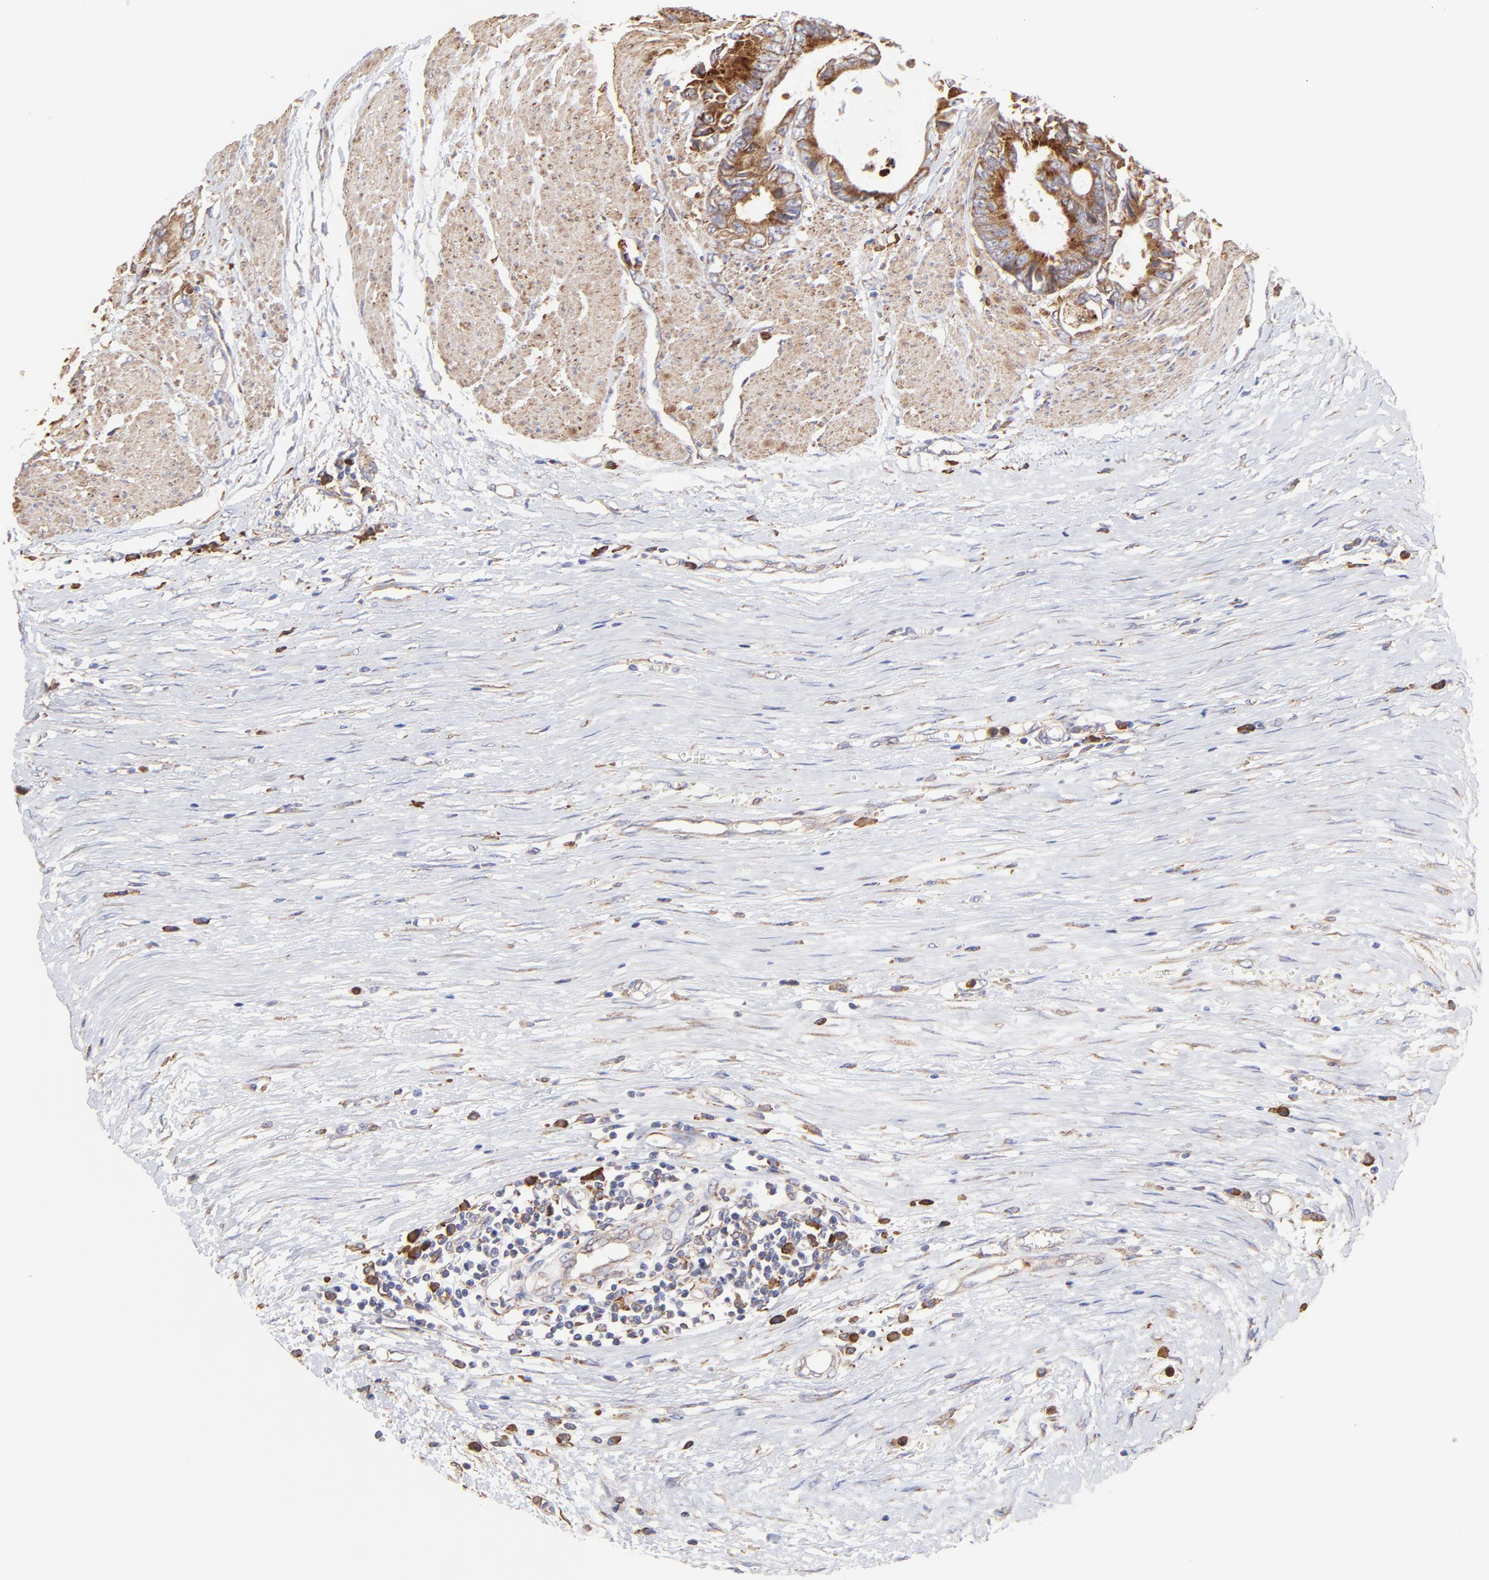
{"staining": {"intensity": "strong", "quantity": ">75%", "location": "cytoplasmic/membranous"}, "tissue": "colorectal cancer", "cell_type": "Tumor cells", "image_type": "cancer", "snomed": [{"axis": "morphology", "description": "Adenocarcinoma, NOS"}, {"axis": "topography", "description": "Rectum"}], "caption": "Colorectal adenocarcinoma tissue exhibits strong cytoplasmic/membranous staining in approximately >75% of tumor cells", "gene": "PFKM", "patient": {"sex": "female", "age": 98}}